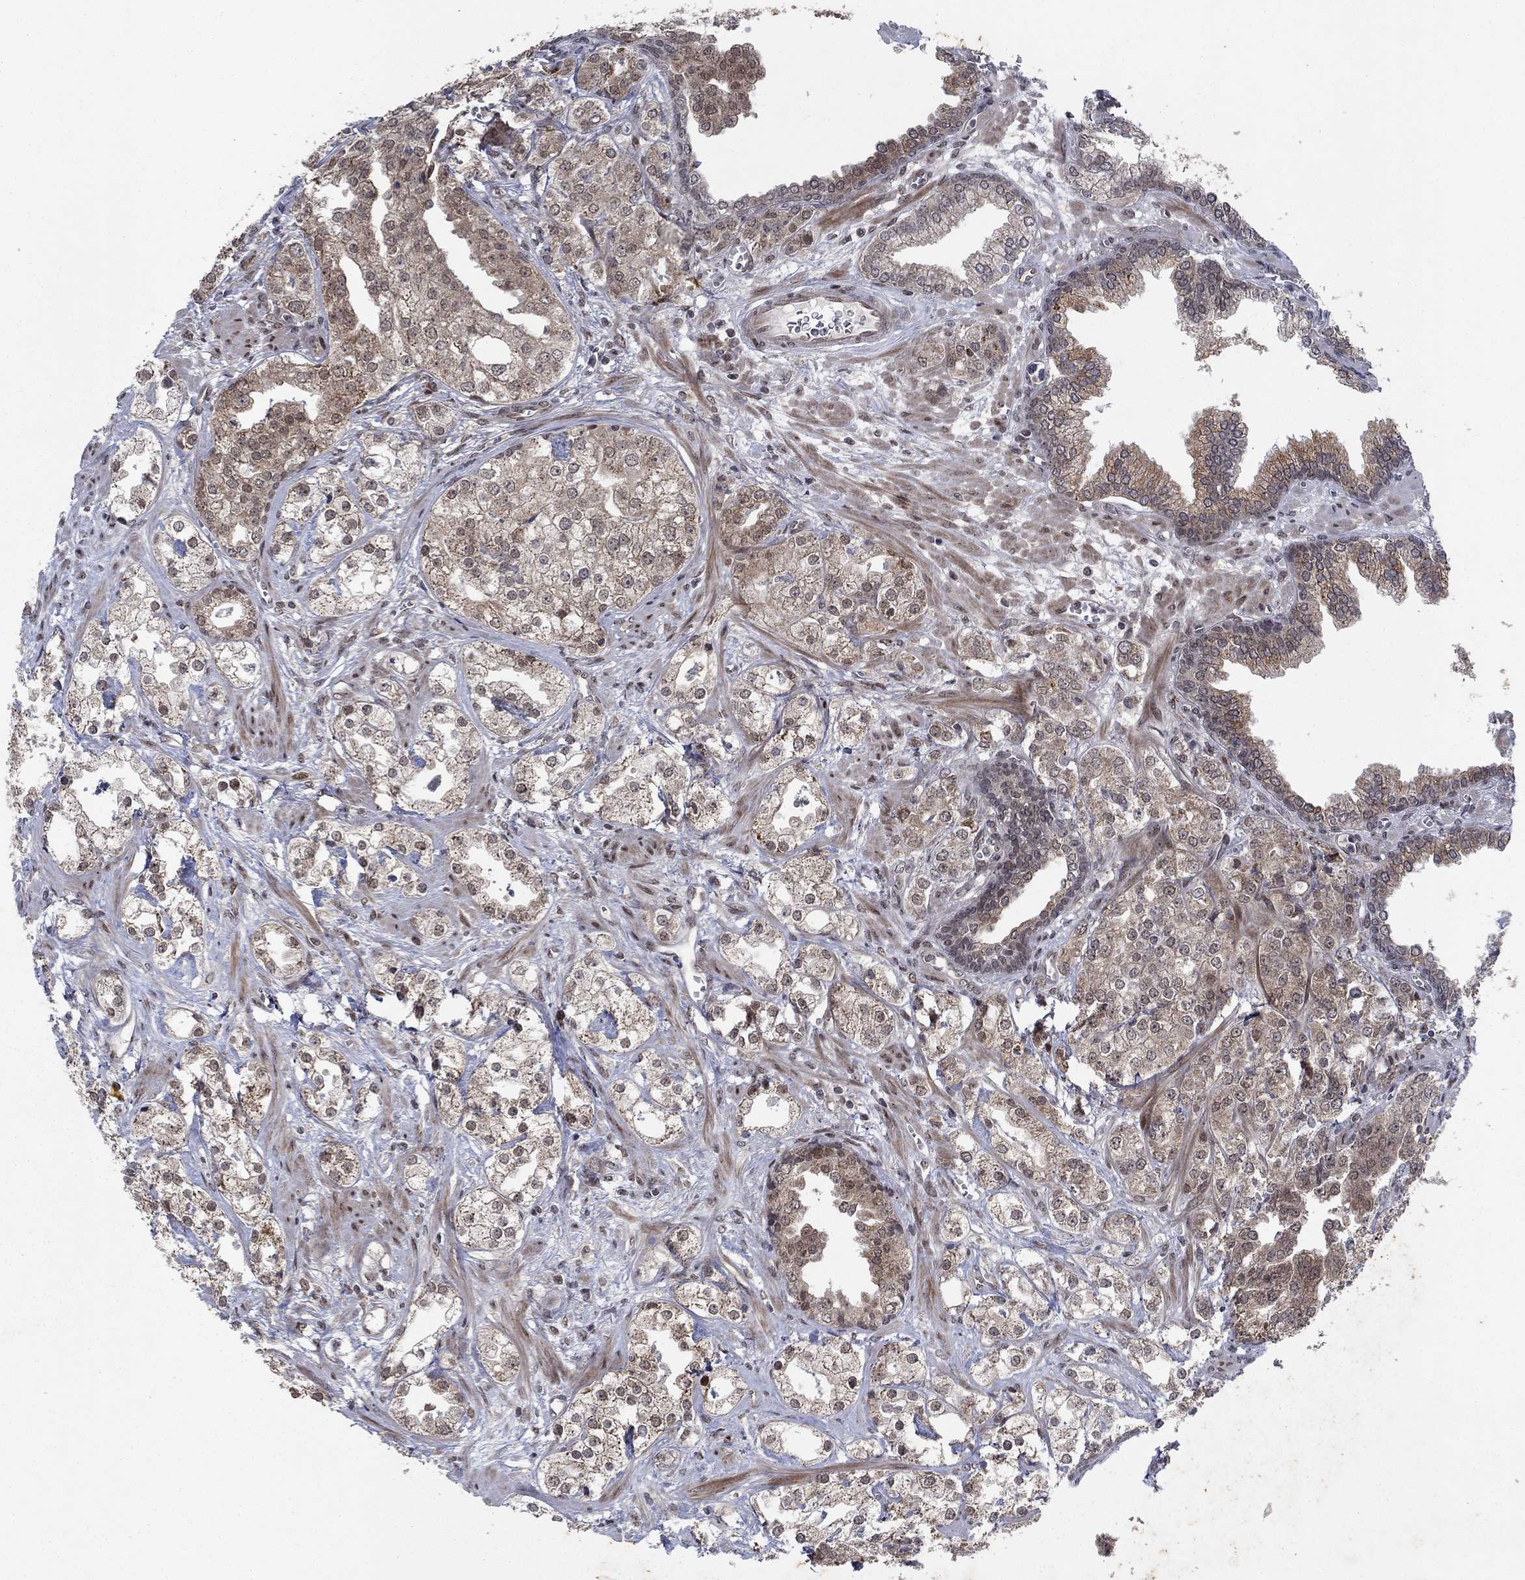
{"staining": {"intensity": "moderate", "quantity": "<25%", "location": "cytoplasmic/membranous,nuclear"}, "tissue": "prostate cancer", "cell_type": "Tumor cells", "image_type": "cancer", "snomed": [{"axis": "morphology", "description": "Adenocarcinoma, NOS"}, {"axis": "topography", "description": "Prostate and seminal vesicle, NOS"}, {"axis": "topography", "description": "Prostate"}], "caption": "Moderate cytoplasmic/membranous and nuclear staining is identified in approximately <25% of tumor cells in prostate adenocarcinoma.", "gene": "PRICKLE4", "patient": {"sex": "male", "age": 62}}